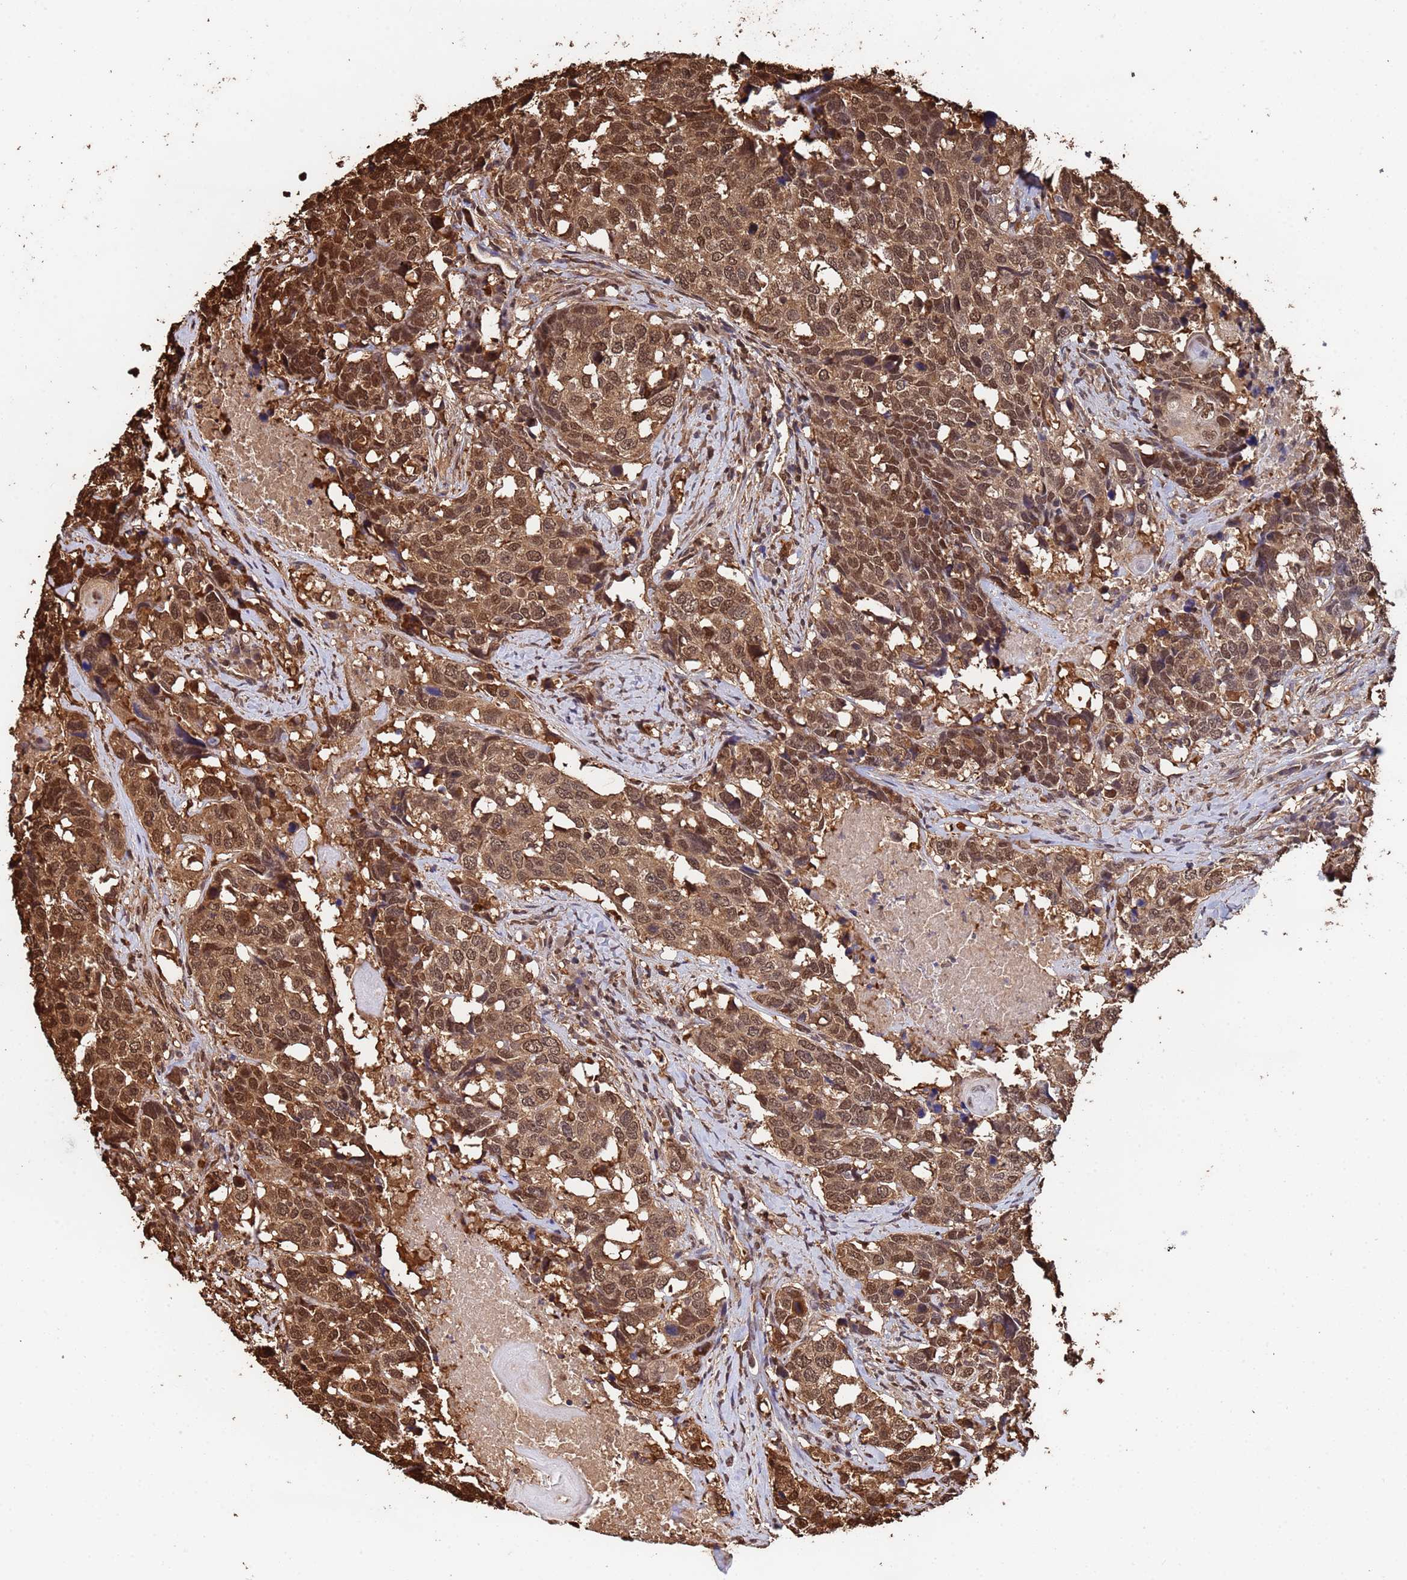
{"staining": {"intensity": "moderate", "quantity": ">75%", "location": "cytoplasmic/membranous,nuclear"}, "tissue": "head and neck cancer", "cell_type": "Tumor cells", "image_type": "cancer", "snomed": [{"axis": "morphology", "description": "Squamous cell carcinoma, NOS"}, {"axis": "topography", "description": "Head-Neck"}], "caption": "Brown immunohistochemical staining in human squamous cell carcinoma (head and neck) shows moderate cytoplasmic/membranous and nuclear expression in about >75% of tumor cells.", "gene": "SUMO4", "patient": {"sex": "male", "age": 66}}